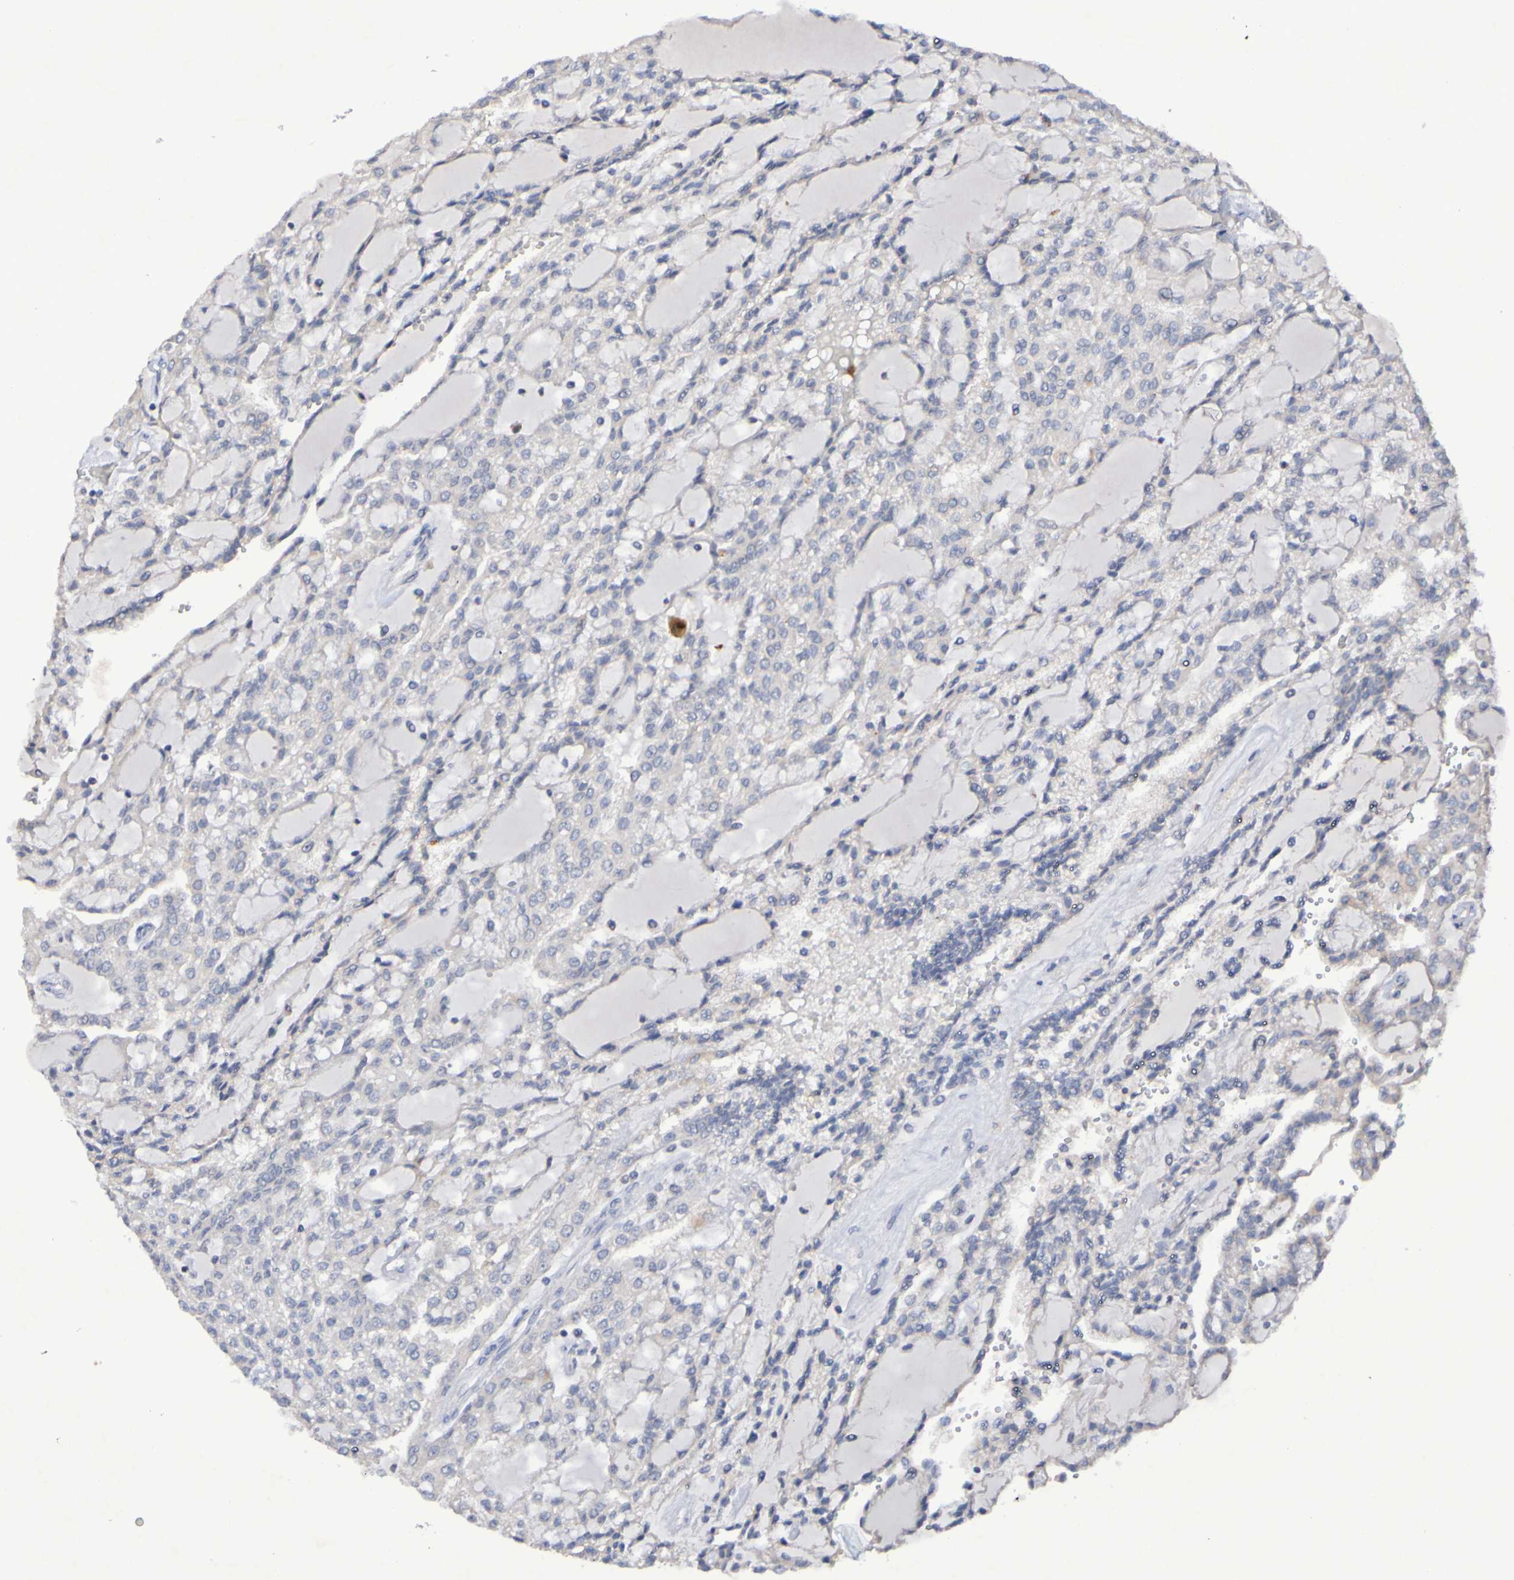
{"staining": {"intensity": "negative", "quantity": "none", "location": "none"}, "tissue": "renal cancer", "cell_type": "Tumor cells", "image_type": "cancer", "snomed": [{"axis": "morphology", "description": "Adenocarcinoma, NOS"}, {"axis": "topography", "description": "Kidney"}], "caption": "There is no significant staining in tumor cells of renal adenocarcinoma.", "gene": "PTP4A2", "patient": {"sex": "male", "age": 63}}